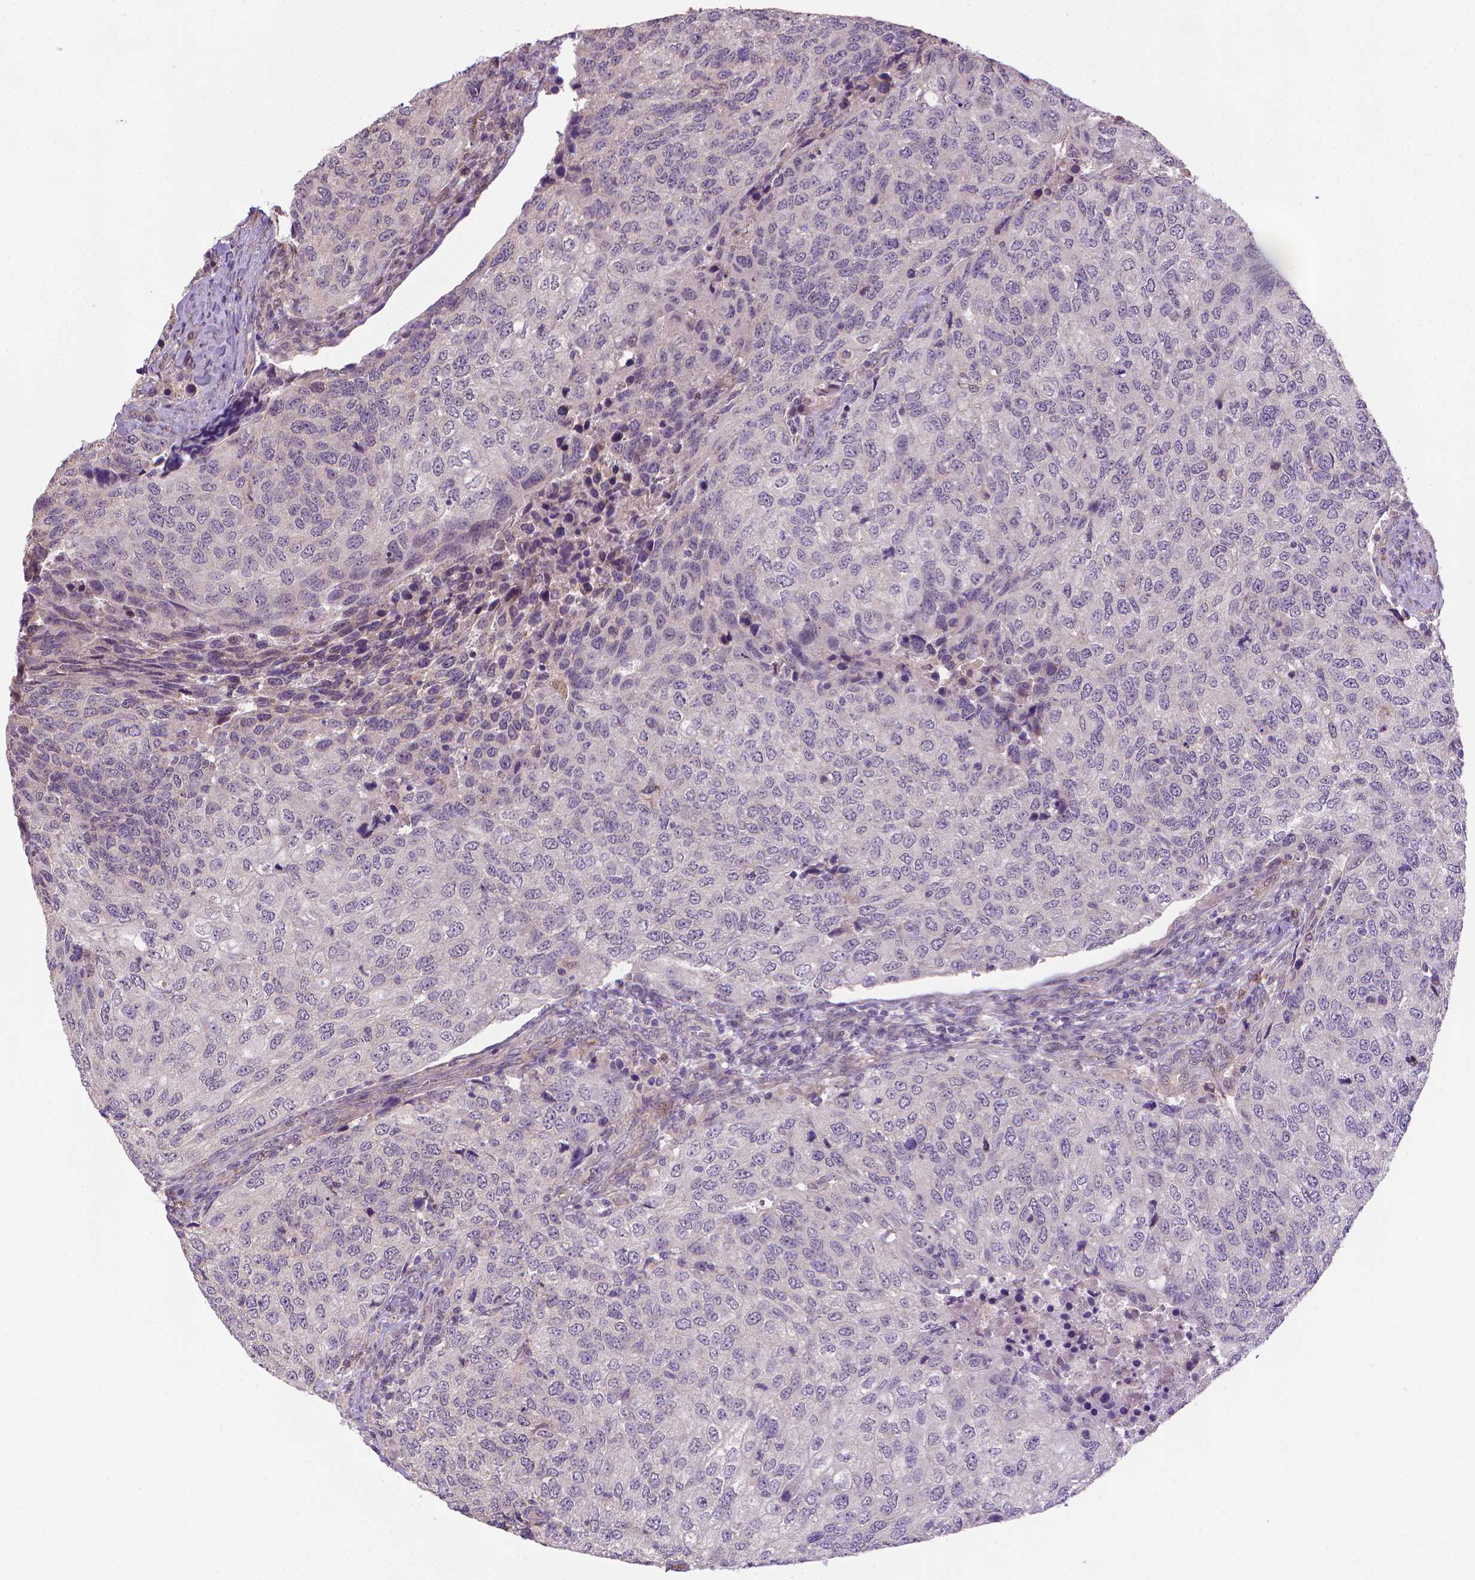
{"staining": {"intensity": "negative", "quantity": "none", "location": "none"}, "tissue": "urothelial cancer", "cell_type": "Tumor cells", "image_type": "cancer", "snomed": [{"axis": "morphology", "description": "Urothelial carcinoma, High grade"}, {"axis": "topography", "description": "Urinary bladder"}], "caption": "Human high-grade urothelial carcinoma stained for a protein using IHC shows no positivity in tumor cells.", "gene": "GPR63", "patient": {"sex": "female", "age": 78}}